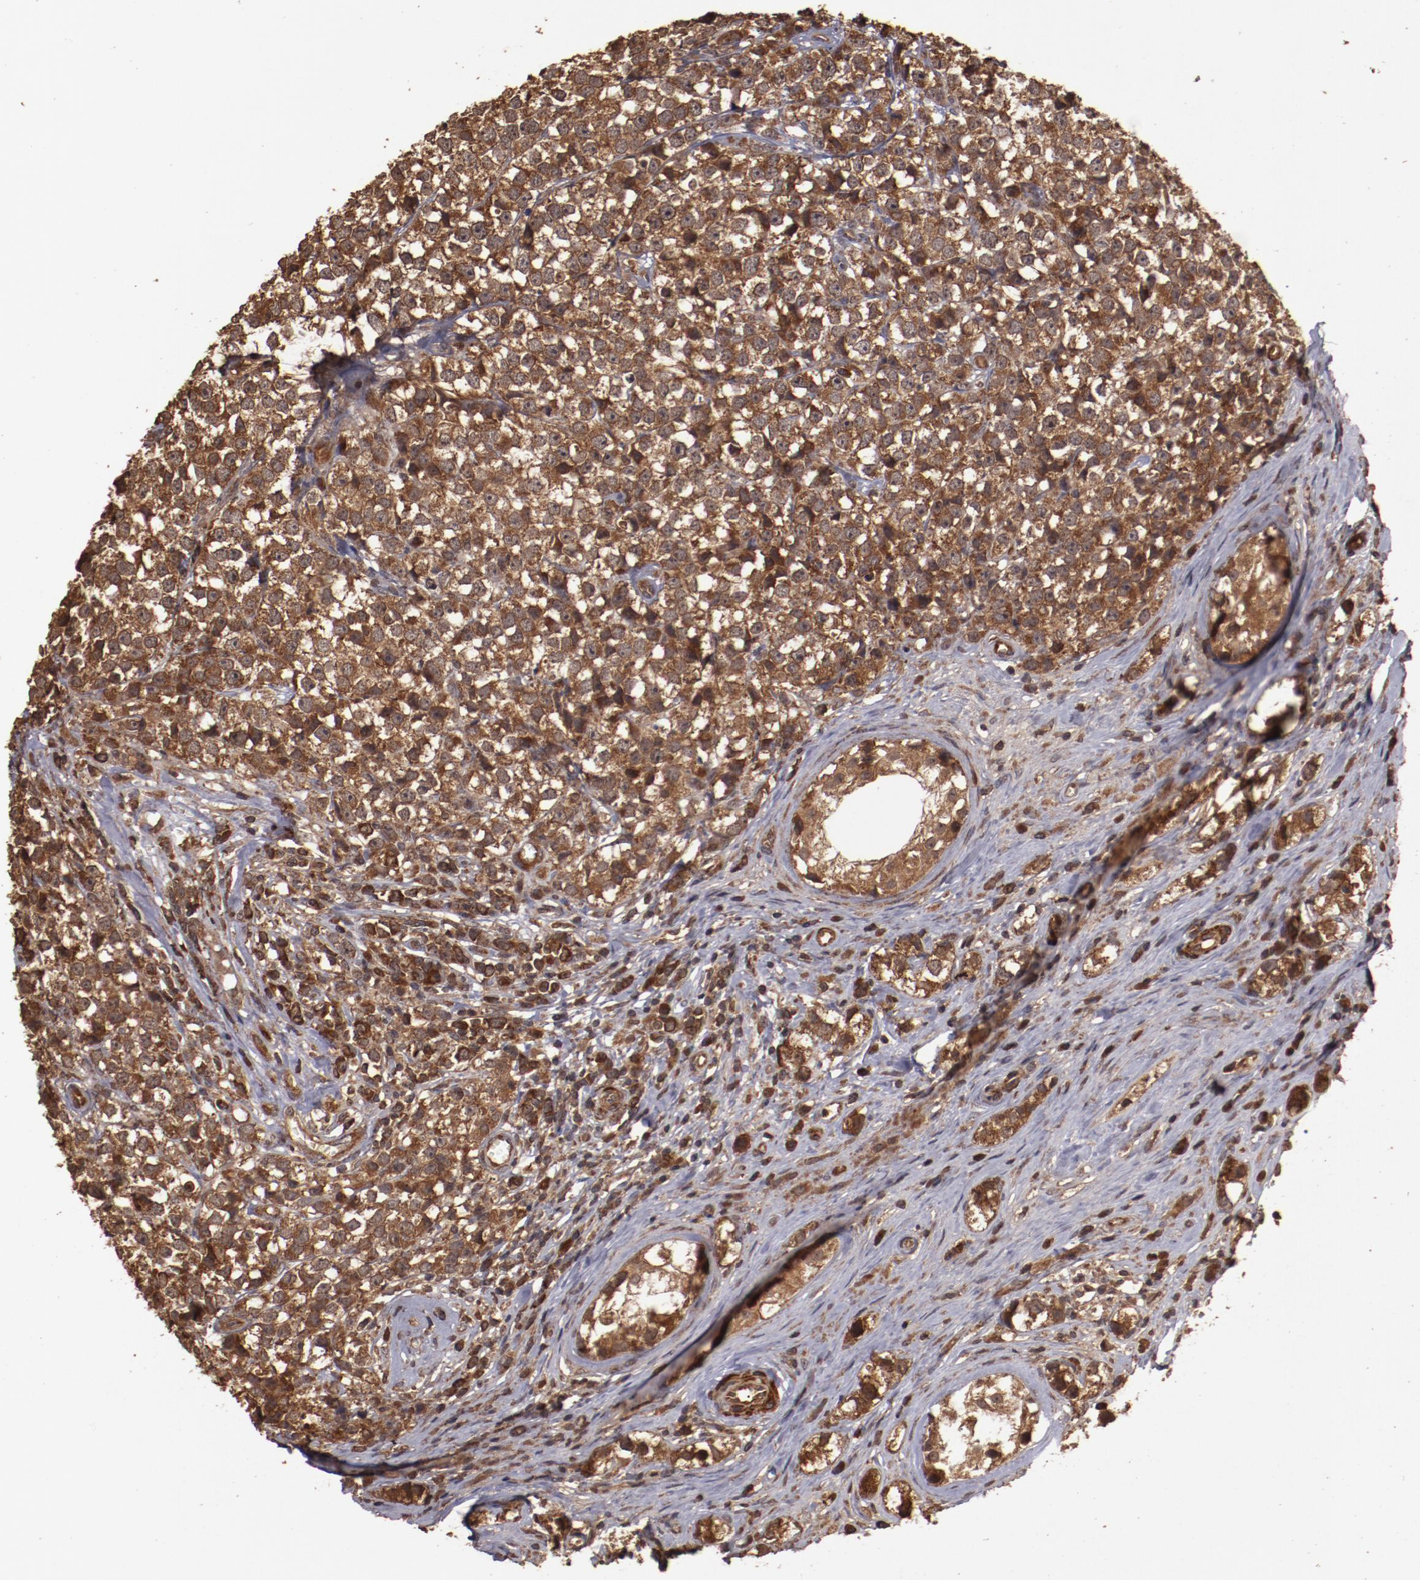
{"staining": {"intensity": "strong", "quantity": ">75%", "location": "cytoplasmic/membranous"}, "tissue": "testis cancer", "cell_type": "Tumor cells", "image_type": "cancer", "snomed": [{"axis": "morphology", "description": "Seminoma, NOS"}, {"axis": "topography", "description": "Testis"}], "caption": "A micrograph of human seminoma (testis) stained for a protein shows strong cytoplasmic/membranous brown staining in tumor cells.", "gene": "TXNDC16", "patient": {"sex": "male", "age": 25}}